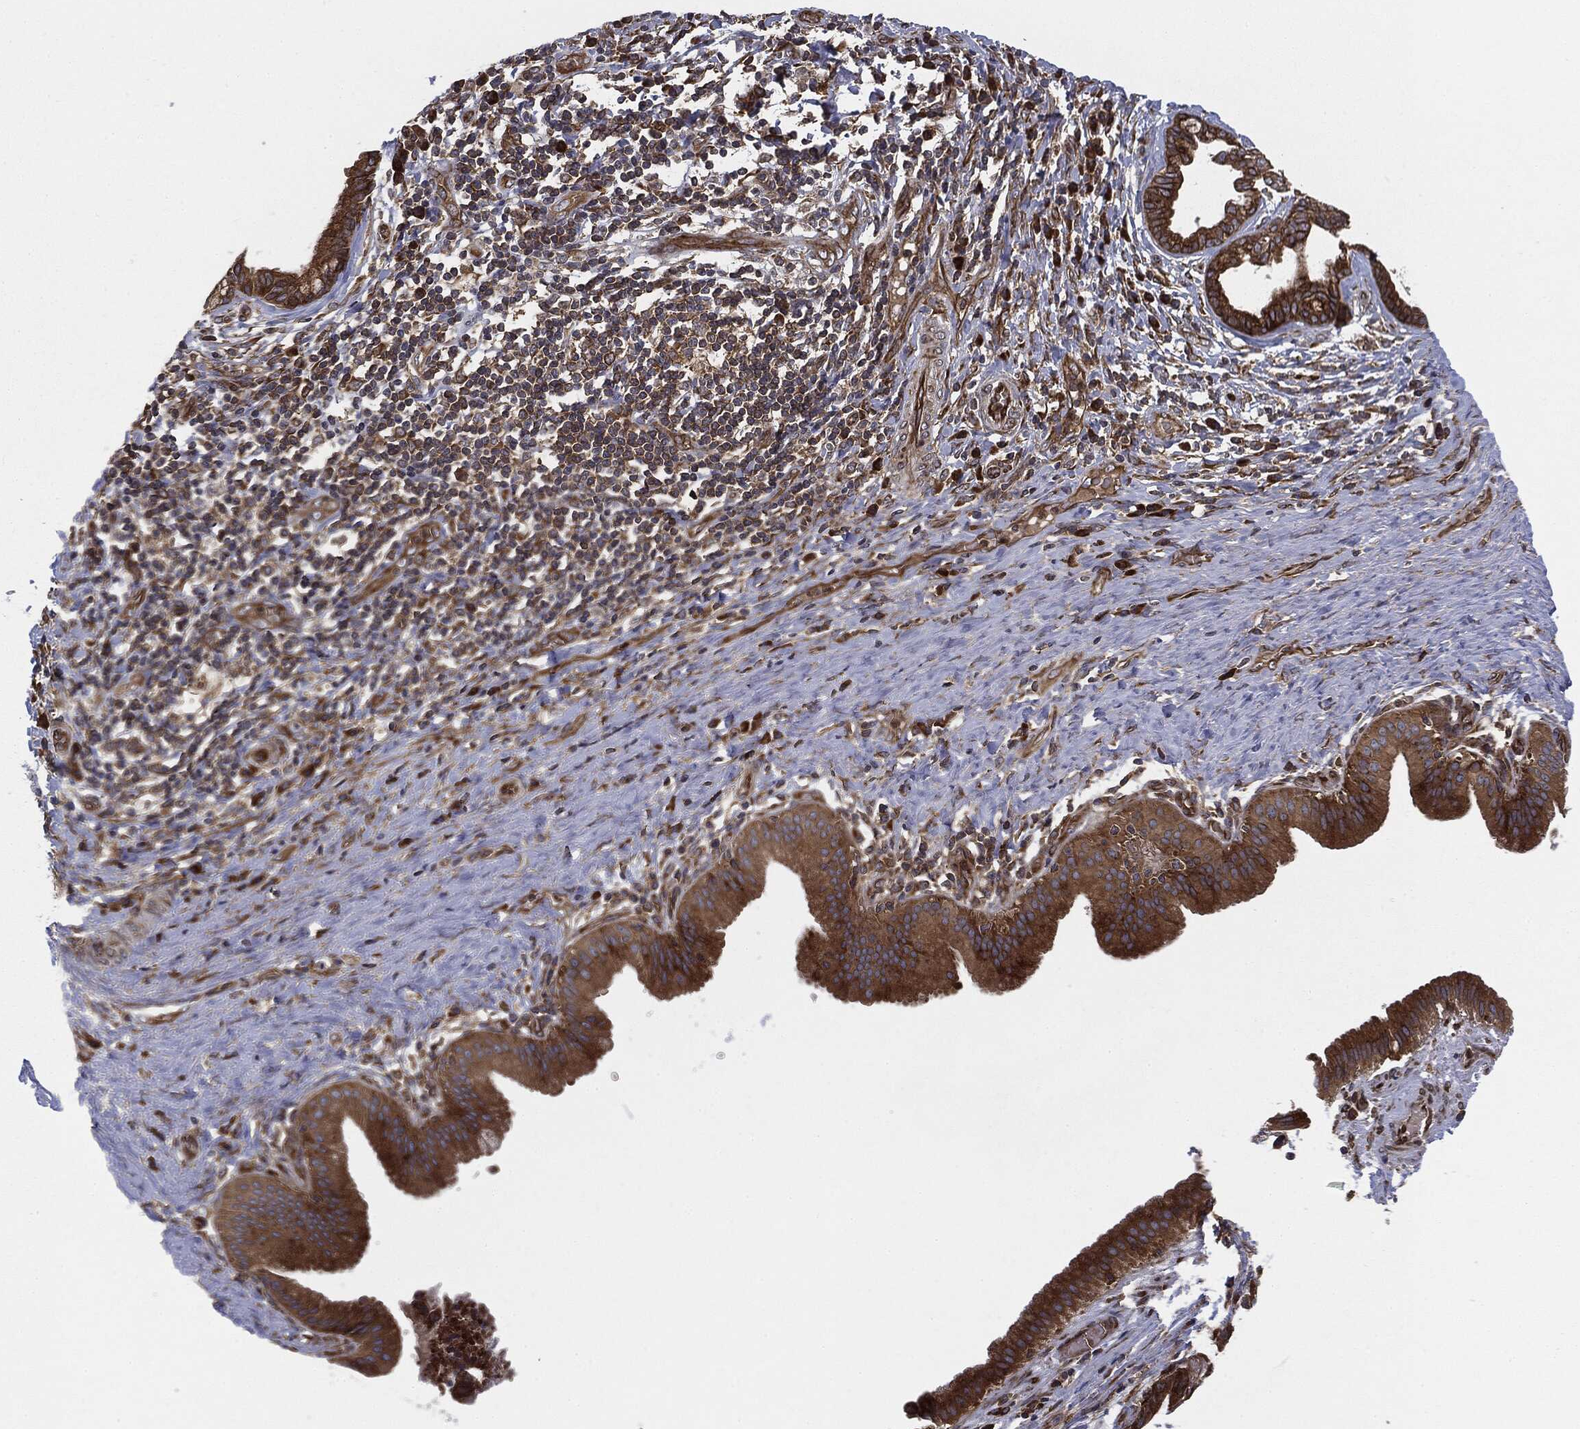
{"staining": {"intensity": "strong", "quantity": ">75%", "location": "cytoplasmic/membranous"}, "tissue": "liver cancer", "cell_type": "Tumor cells", "image_type": "cancer", "snomed": [{"axis": "morphology", "description": "Cholangiocarcinoma"}, {"axis": "topography", "description": "Liver"}], "caption": "Liver cancer stained with a protein marker displays strong staining in tumor cells.", "gene": "EIF2AK2", "patient": {"sex": "female", "age": 73}}